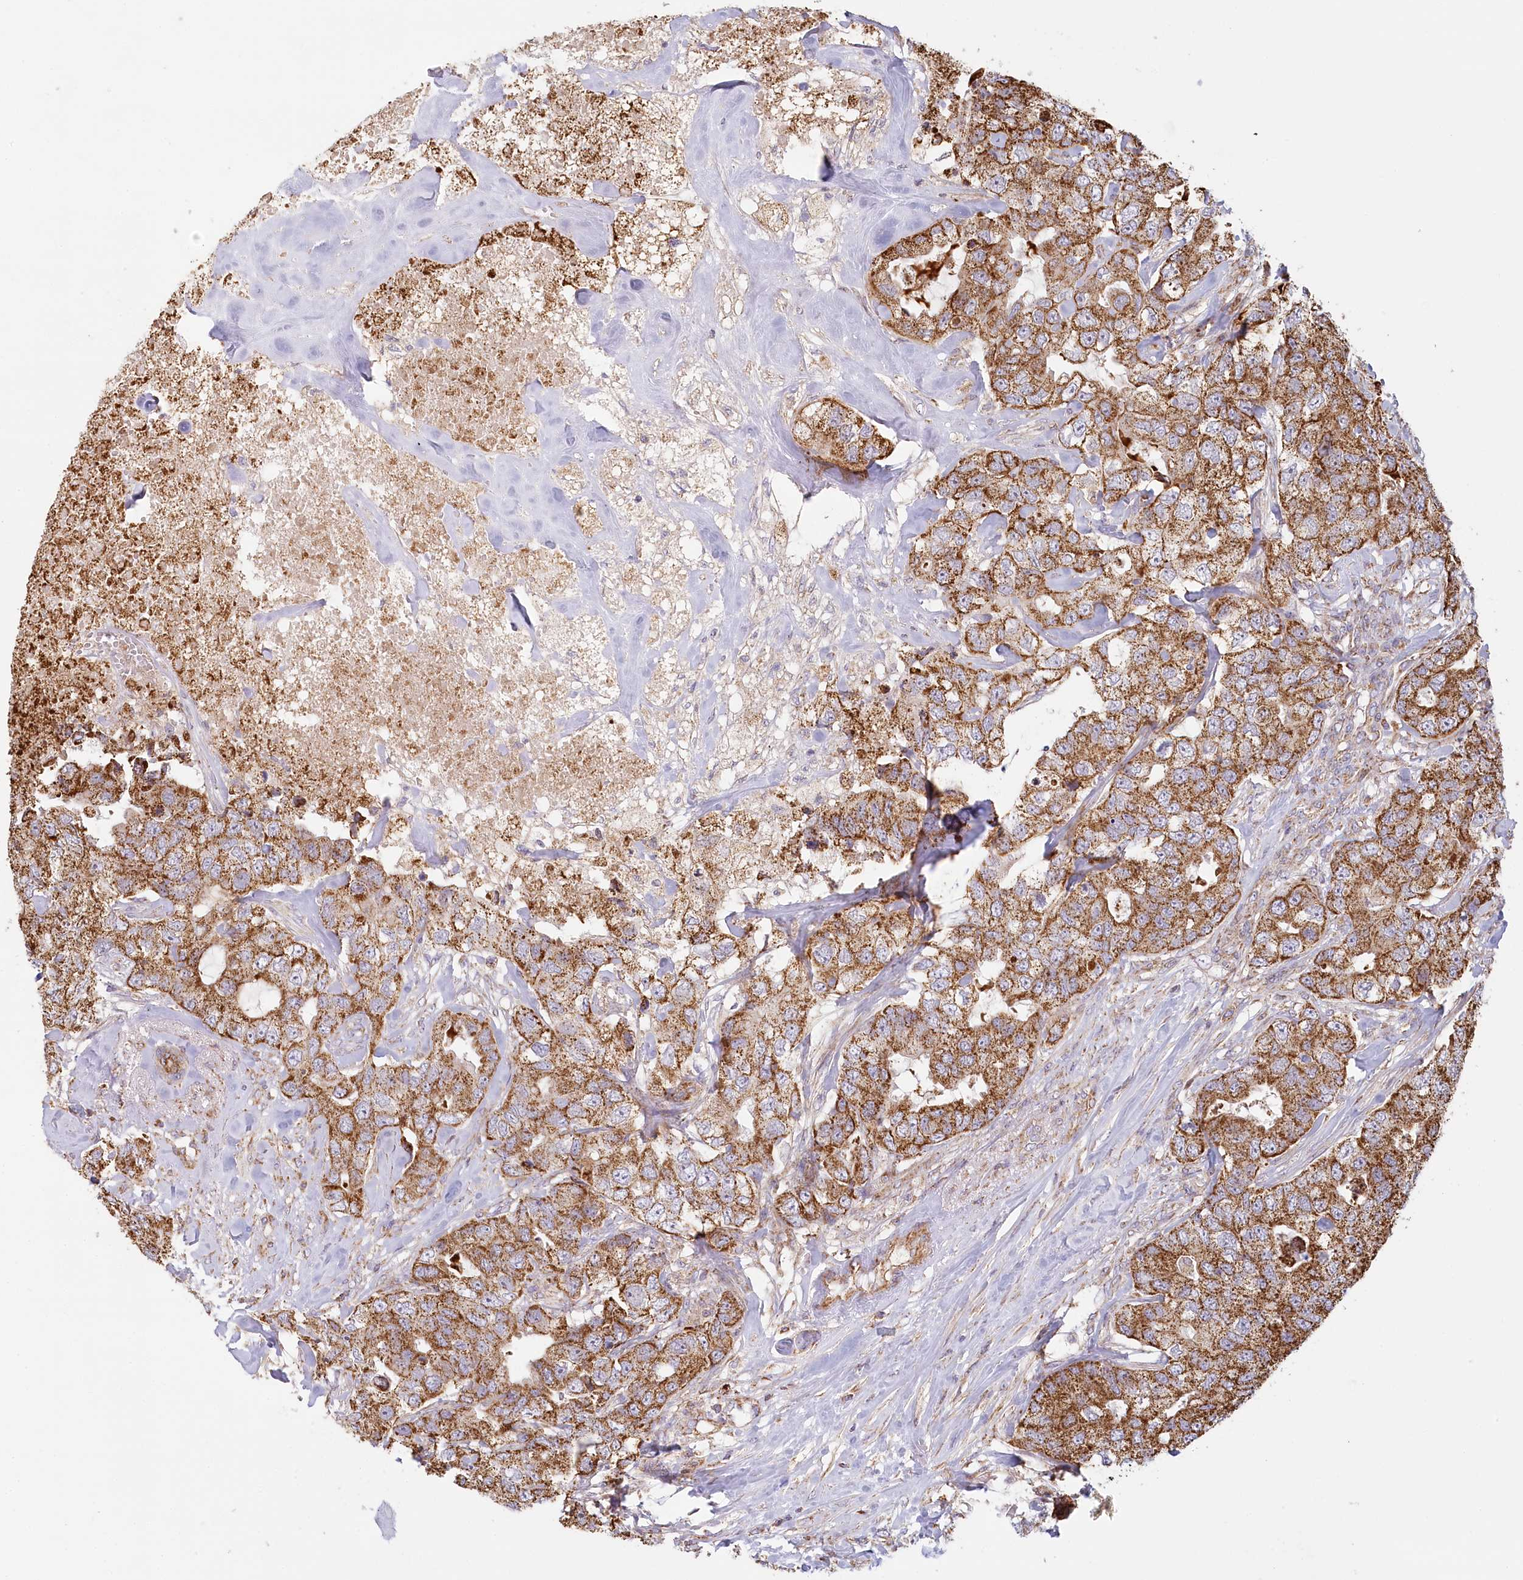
{"staining": {"intensity": "strong", "quantity": ">75%", "location": "cytoplasmic/membranous"}, "tissue": "breast cancer", "cell_type": "Tumor cells", "image_type": "cancer", "snomed": [{"axis": "morphology", "description": "Duct carcinoma"}, {"axis": "topography", "description": "Breast"}], "caption": "An image of human breast cancer stained for a protein reveals strong cytoplasmic/membranous brown staining in tumor cells.", "gene": "UMPS", "patient": {"sex": "female", "age": 62}}